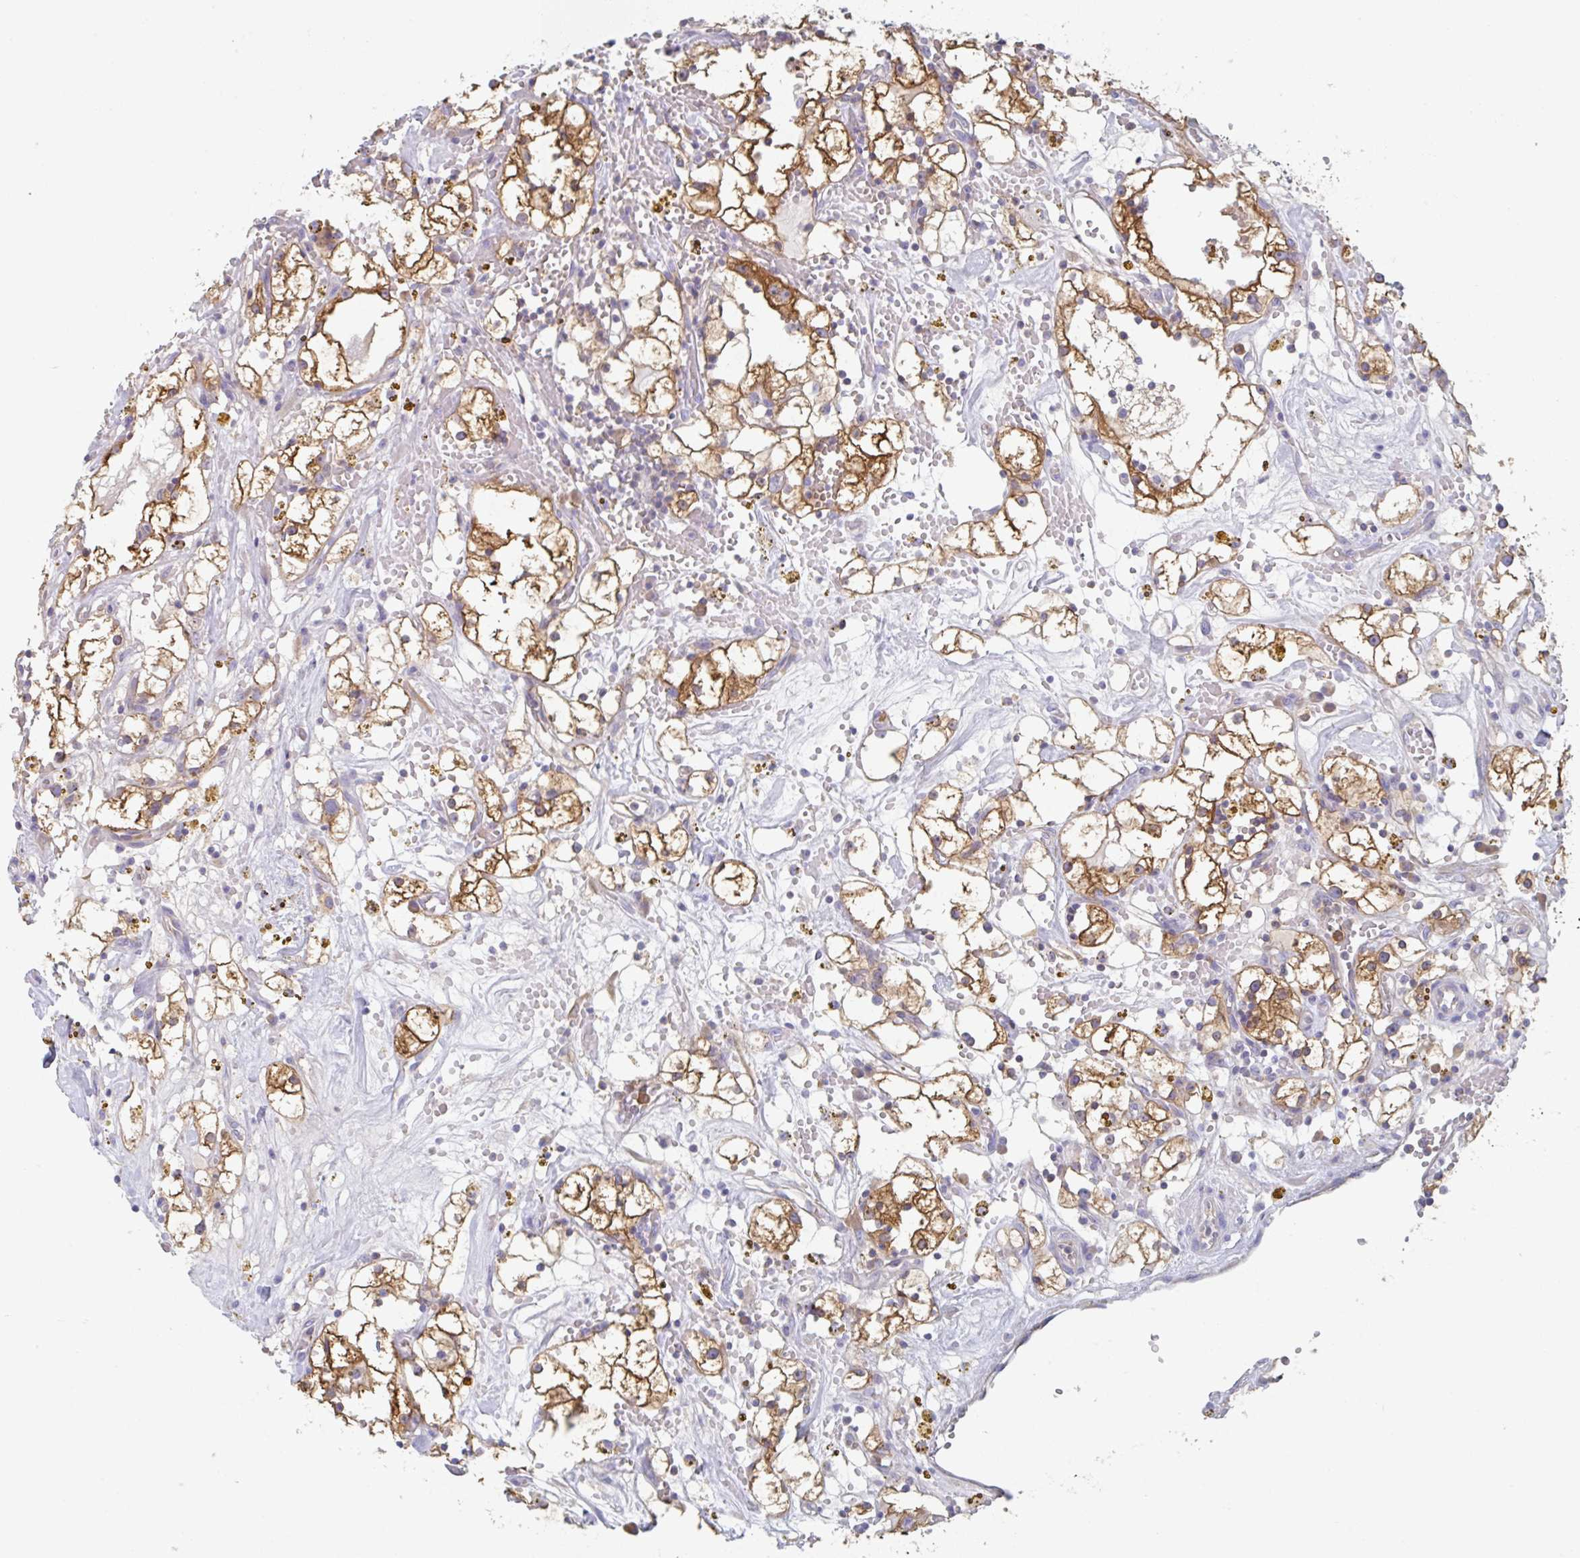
{"staining": {"intensity": "moderate", "quantity": ">75%", "location": "cytoplasmic/membranous"}, "tissue": "renal cancer", "cell_type": "Tumor cells", "image_type": "cancer", "snomed": [{"axis": "morphology", "description": "Adenocarcinoma, NOS"}, {"axis": "topography", "description": "Kidney"}], "caption": "DAB immunohistochemical staining of human renal cancer (adenocarcinoma) reveals moderate cytoplasmic/membranous protein staining in approximately >75% of tumor cells.", "gene": "AMPD2", "patient": {"sex": "male", "age": 56}}